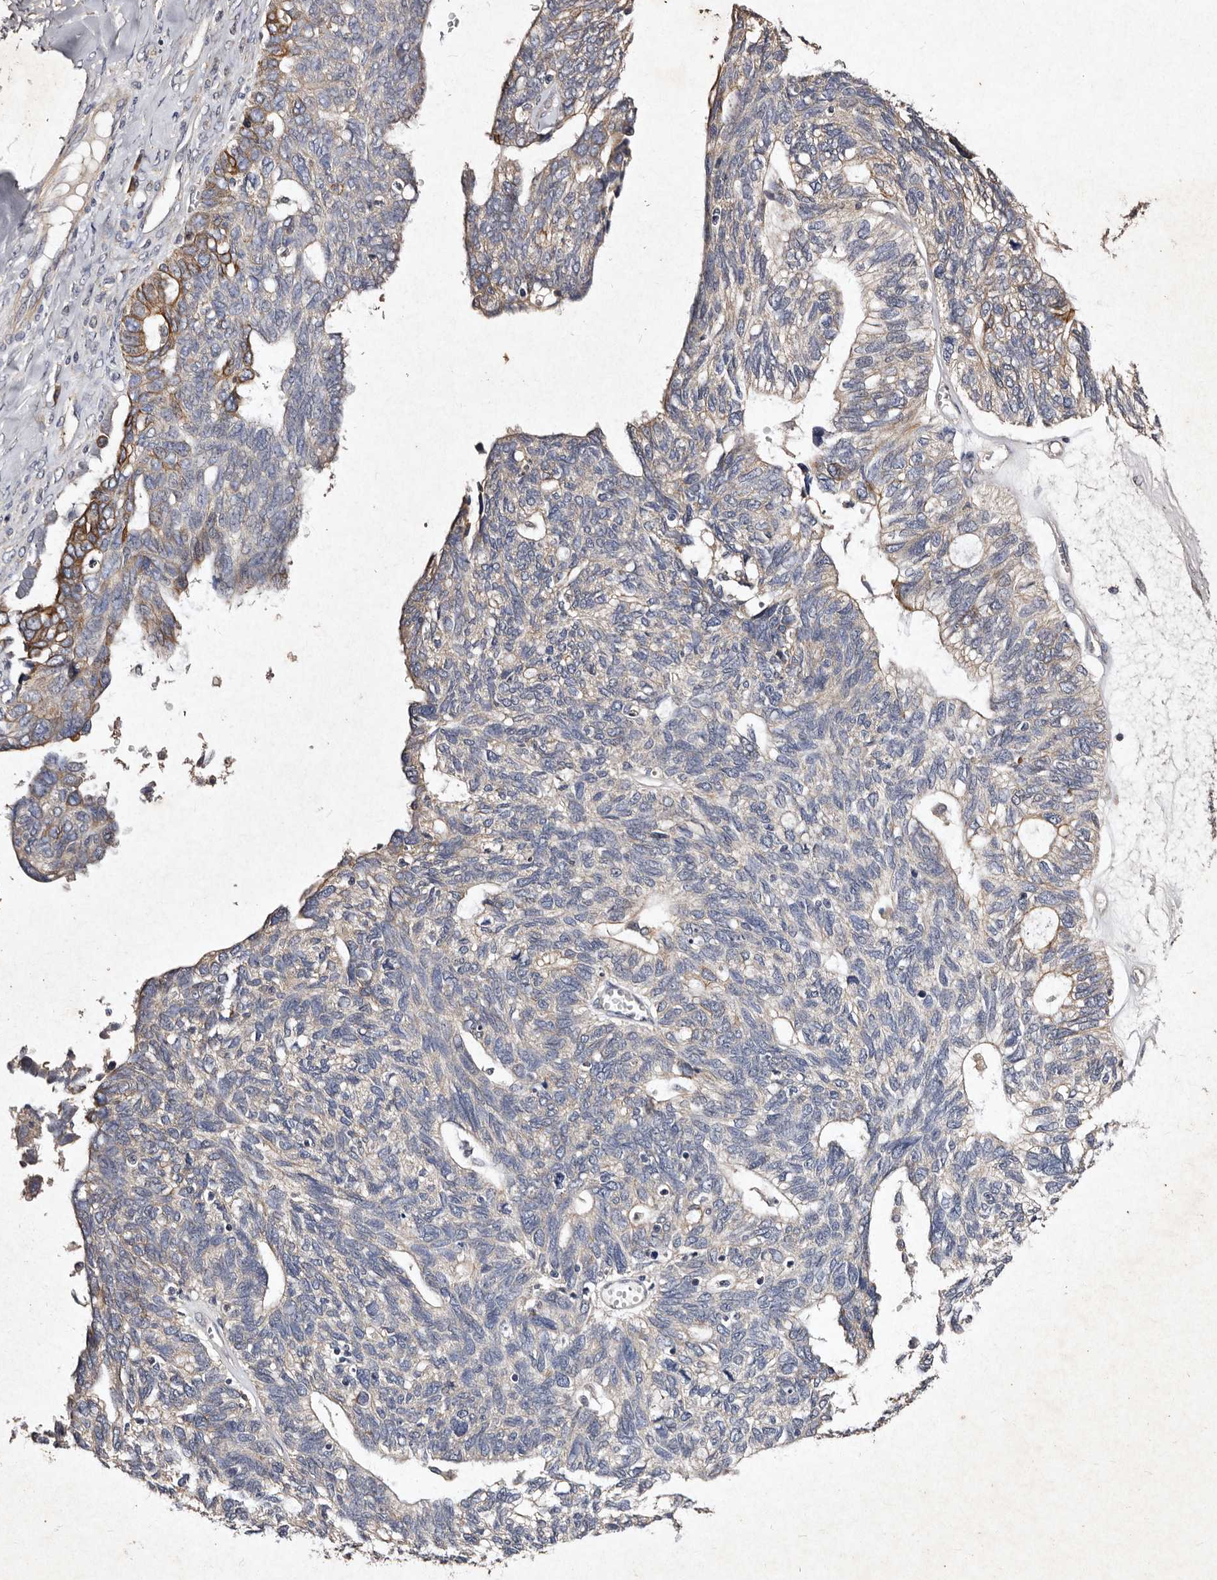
{"staining": {"intensity": "moderate", "quantity": "25%-75%", "location": "cytoplasmic/membranous"}, "tissue": "ovarian cancer", "cell_type": "Tumor cells", "image_type": "cancer", "snomed": [{"axis": "morphology", "description": "Cystadenocarcinoma, serous, NOS"}, {"axis": "topography", "description": "Ovary"}], "caption": "About 25%-75% of tumor cells in ovarian cancer (serous cystadenocarcinoma) show moderate cytoplasmic/membranous protein staining as visualized by brown immunohistochemical staining.", "gene": "TFB1M", "patient": {"sex": "female", "age": 79}}